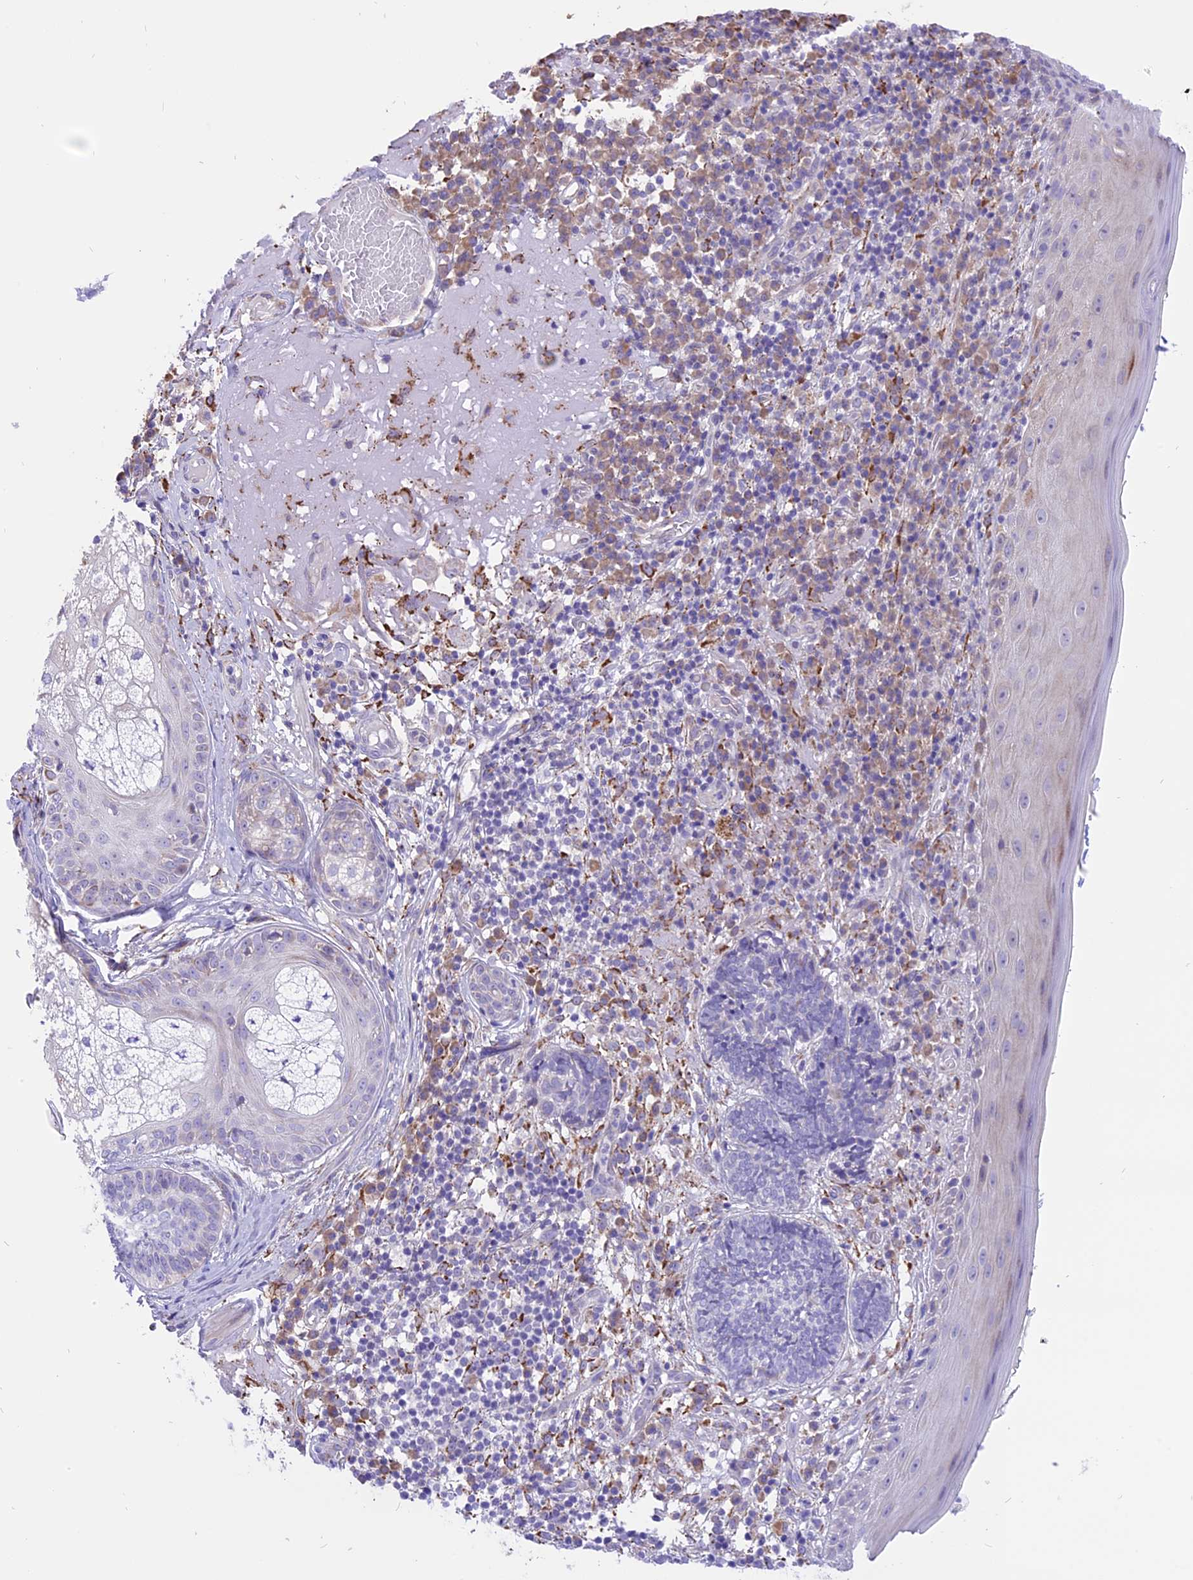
{"staining": {"intensity": "negative", "quantity": "none", "location": "none"}, "tissue": "skin cancer", "cell_type": "Tumor cells", "image_type": "cancer", "snomed": [{"axis": "morphology", "description": "Basal cell carcinoma"}, {"axis": "topography", "description": "Skin"}], "caption": "IHC image of neoplastic tissue: basal cell carcinoma (skin) stained with DAB demonstrates no significant protein expression in tumor cells.", "gene": "ARMCX6", "patient": {"sex": "male", "age": 88}}